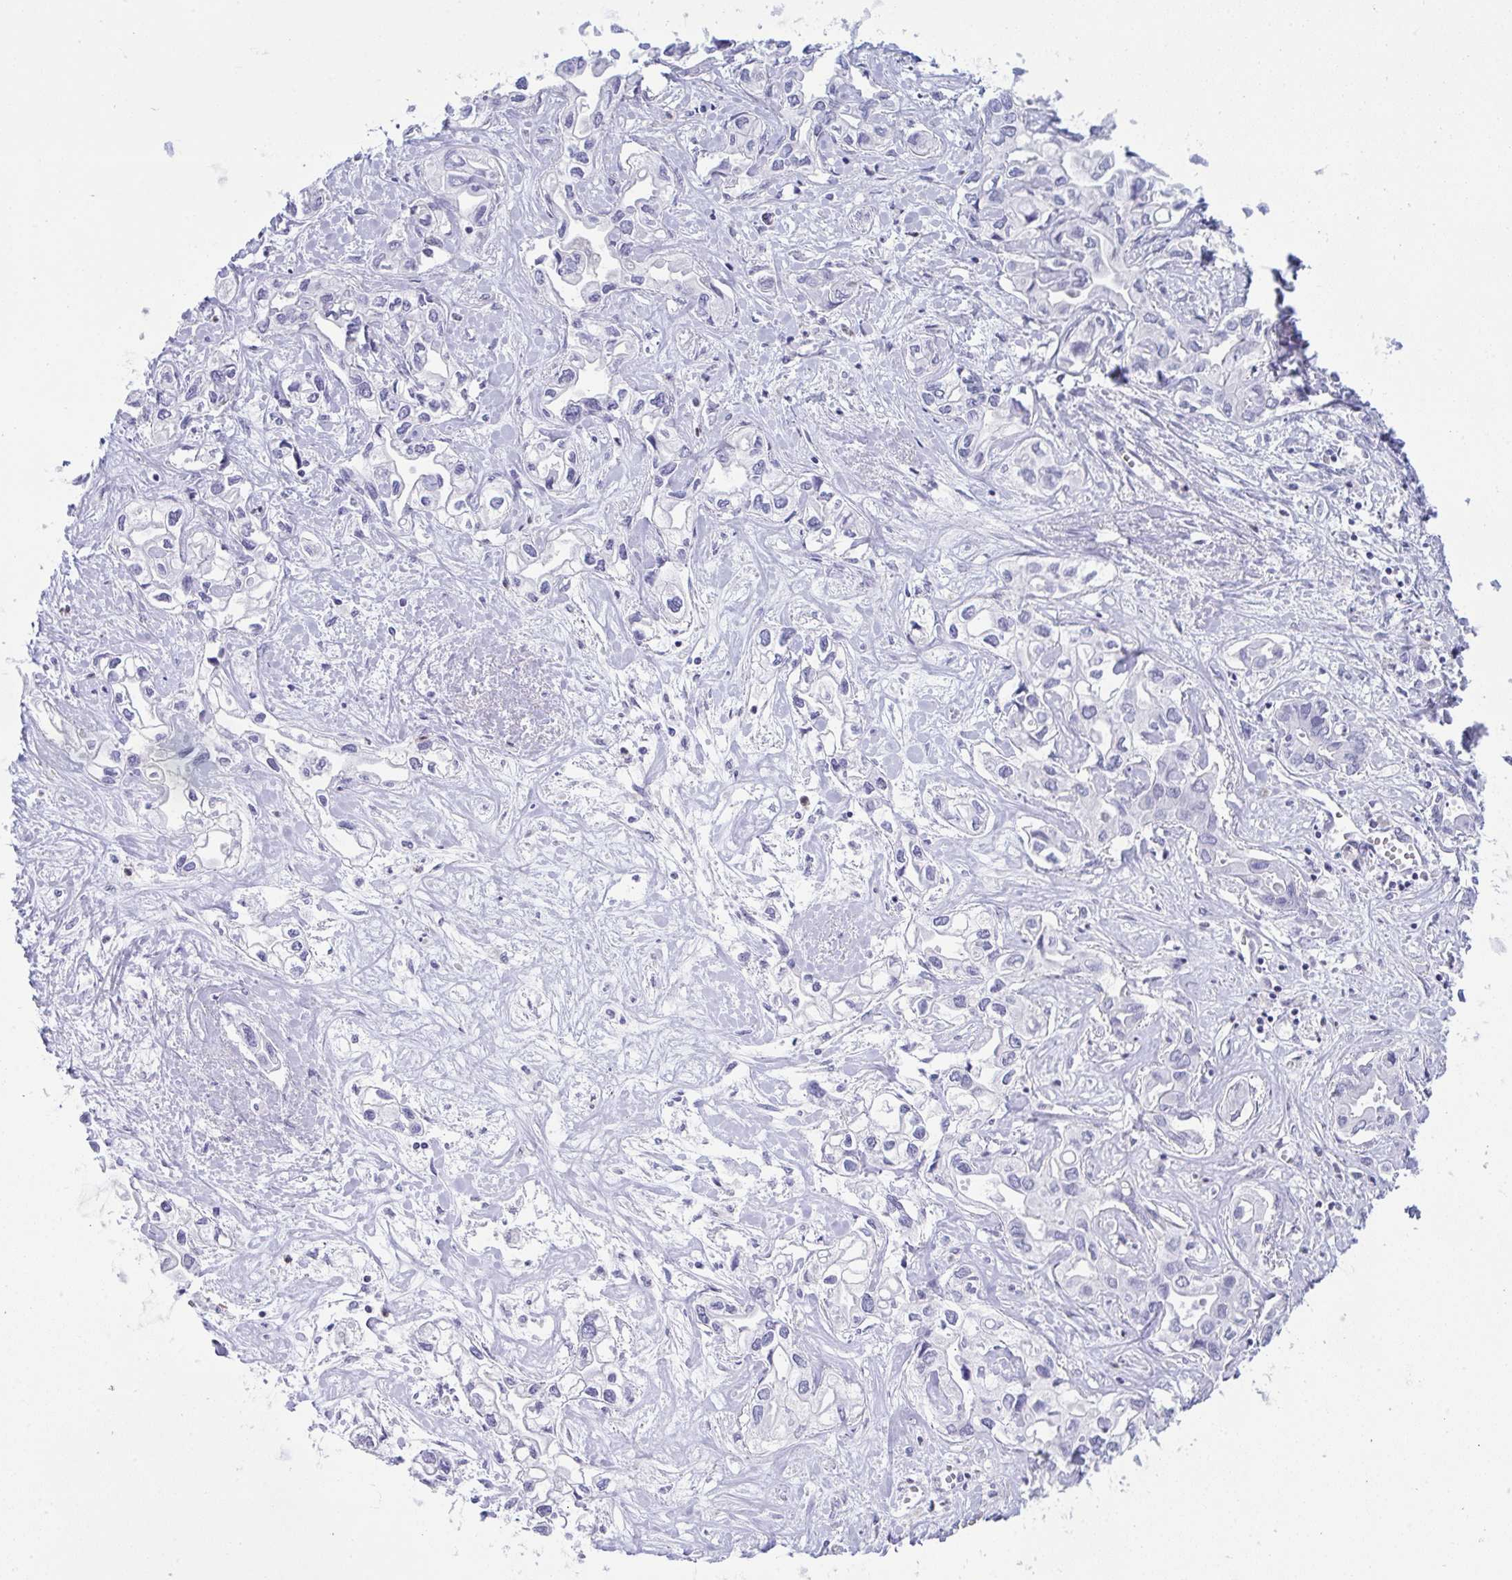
{"staining": {"intensity": "negative", "quantity": "none", "location": "none"}, "tissue": "liver cancer", "cell_type": "Tumor cells", "image_type": "cancer", "snomed": [{"axis": "morphology", "description": "Cholangiocarcinoma"}, {"axis": "topography", "description": "Liver"}], "caption": "Immunohistochemical staining of human liver cancer (cholangiocarcinoma) displays no significant expression in tumor cells.", "gene": "PLA2G12B", "patient": {"sex": "female", "age": 64}}